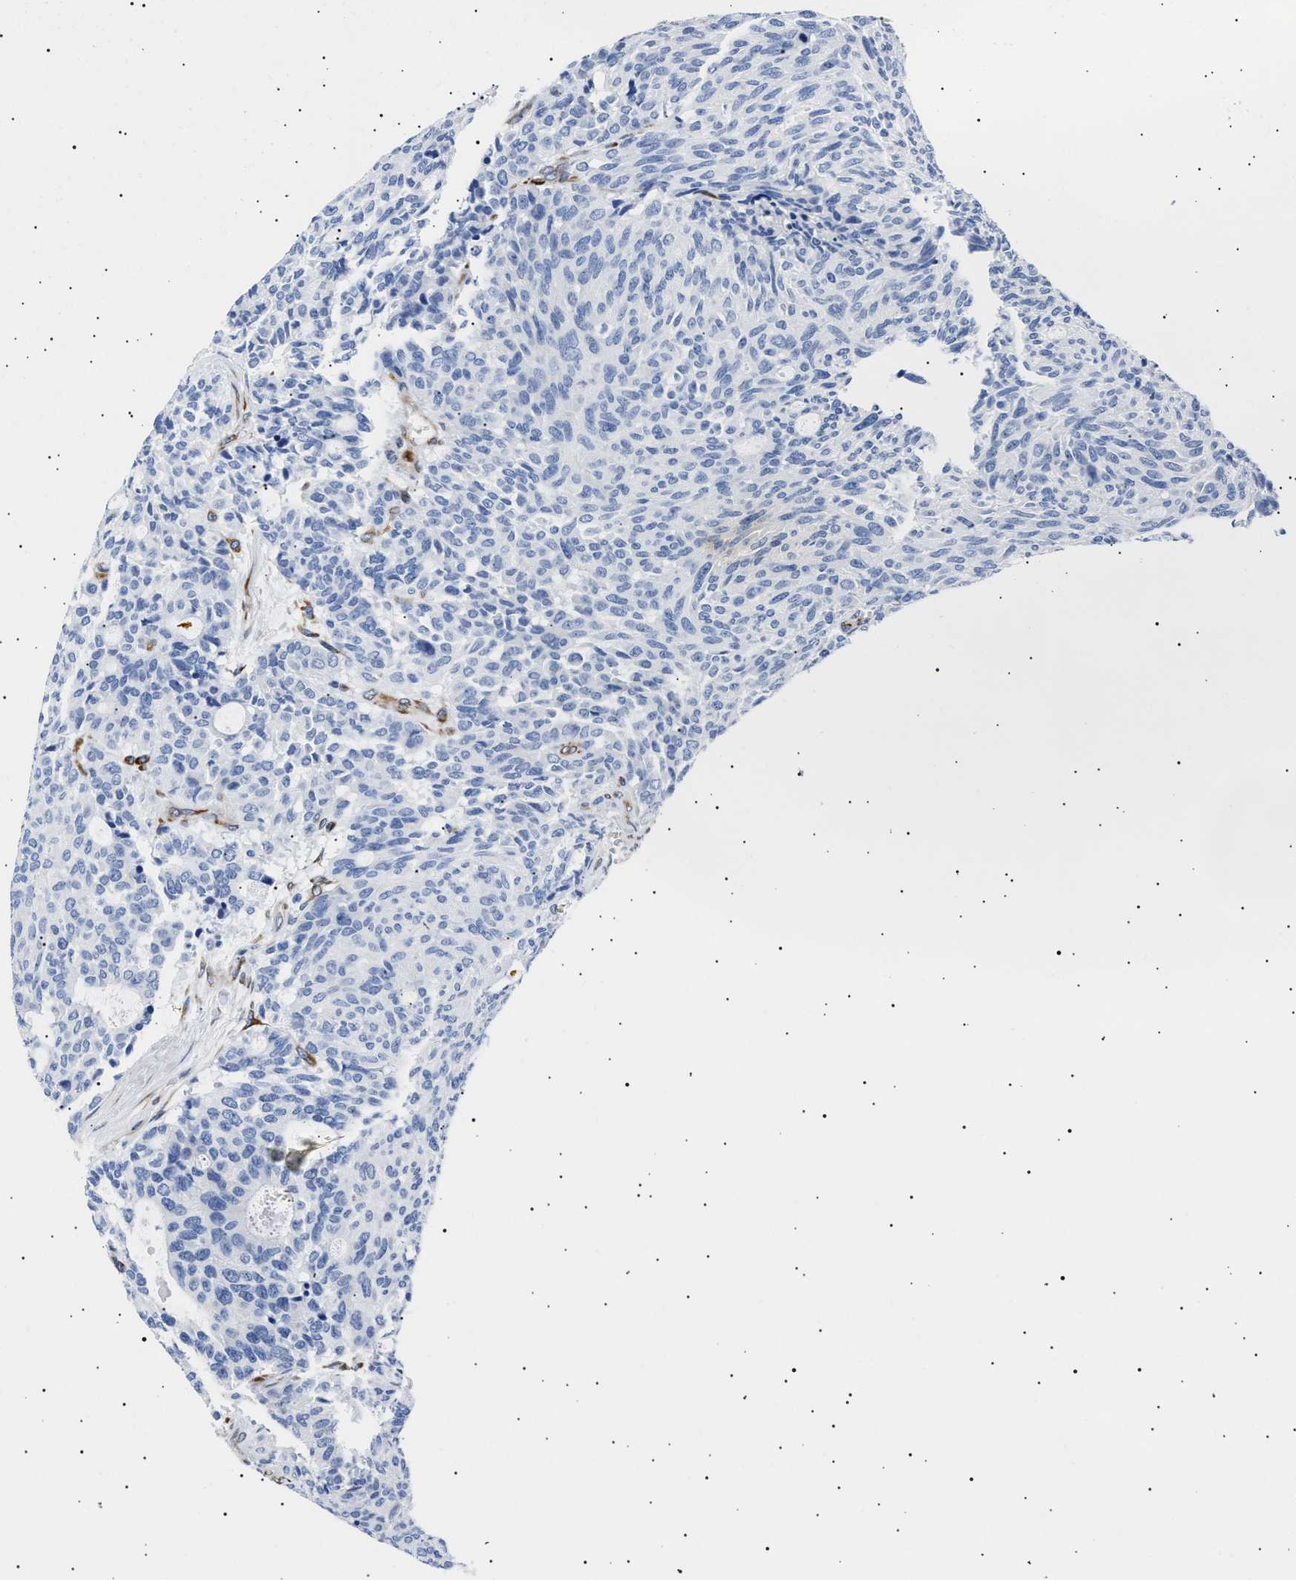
{"staining": {"intensity": "negative", "quantity": "none", "location": "none"}, "tissue": "carcinoid", "cell_type": "Tumor cells", "image_type": "cancer", "snomed": [{"axis": "morphology", "description": "Carcinoid, malignant, NOS"}, {"axis": "topography", "description": "Pancreas"}], "caption": "Protein analysis of carcinoid (malignant) displays no significant positivity in tumor cells.", "gene": "HEMGN", "patient": {"sex": "female", "age": 54}}